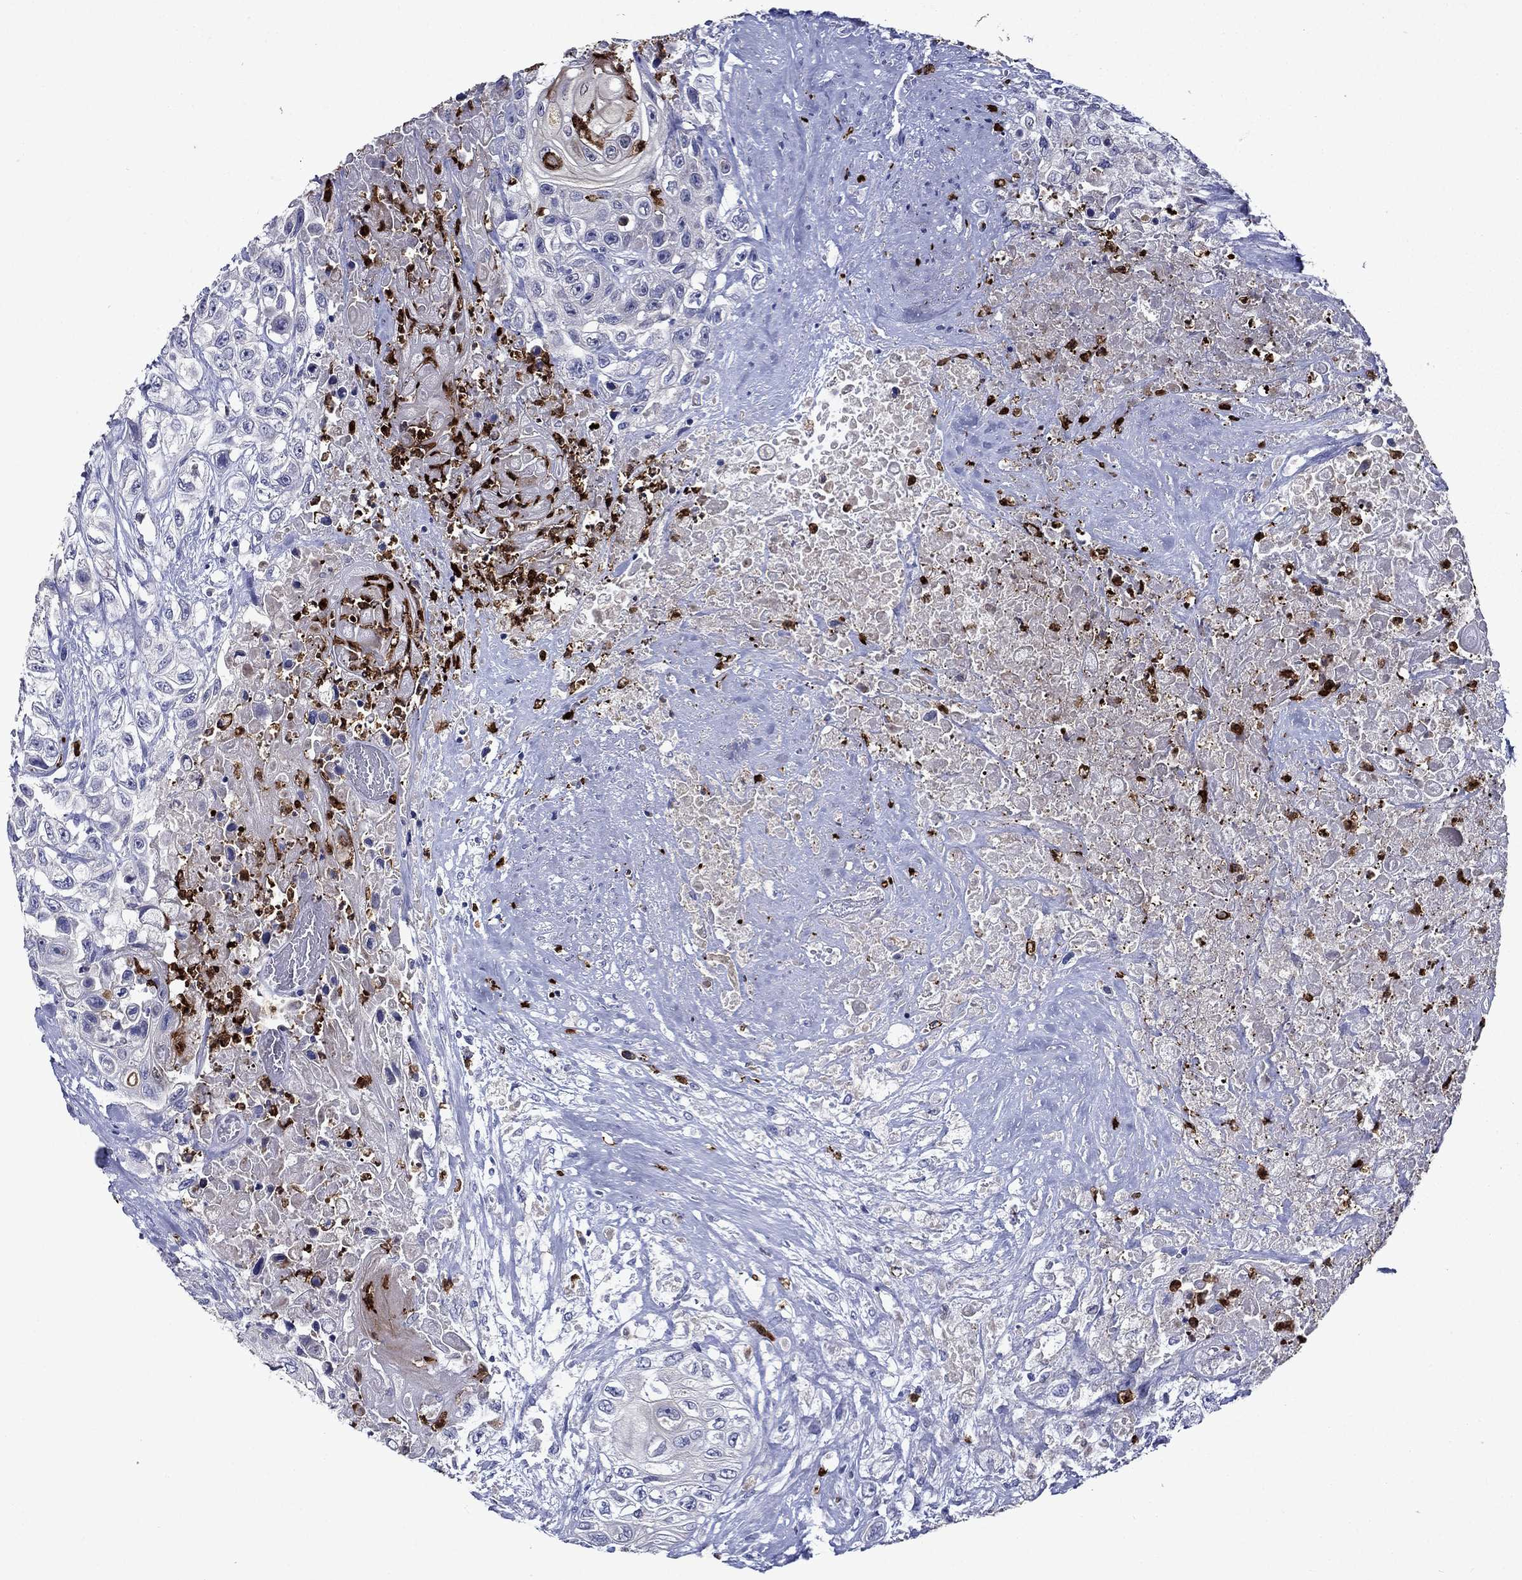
{"staining": {"intensity": "negative", "quantity": "none", "location": "none"}, "tissue": "urothelial cancer", "cell_type": "Tumor cells", "image_type": "cancer", "snomed": [{"axis": "morphology", "description": "Urothelial carcinoma, High grade"}, {"axis": "topography", "description": "Urinary bladder"}], "caption": "This is a micrograph of IHC staining of urothelial cancer, which shows no staining in tumor cells.", "gene": "IRF5", "patient": {"sex": "female", "age": 56}}